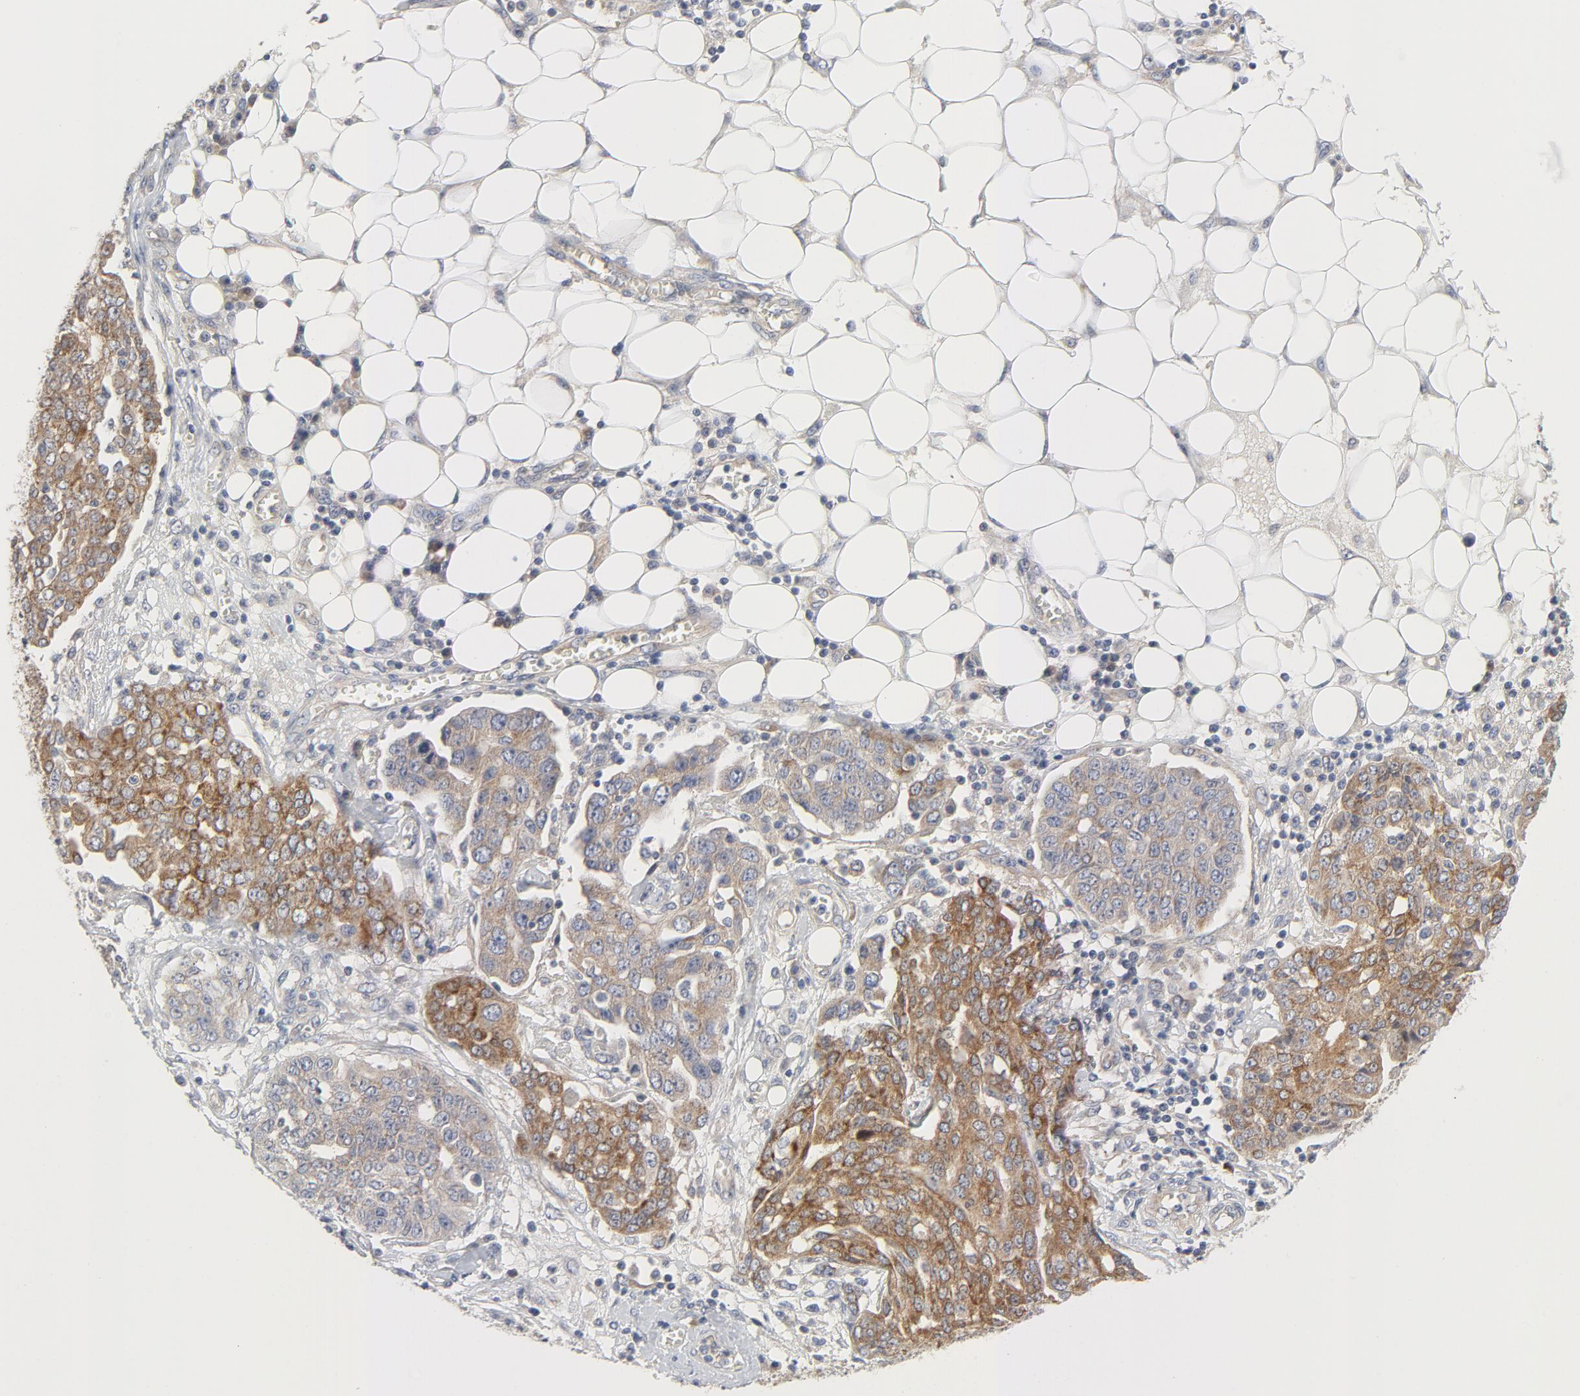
{"staining": {"intensity": "moderate", "quantity": ">75%", "location": "cytoplasmic/membranous"}, "tissue": "ovarian cancer", "cell_type": "Tumor cells", "image_type": "cancer", "snomed": [{"axis": "morphology", "description": "Cystadenocarcinoma, serous, NOS"}, {"axis": "topography", "description": "Soft tissue"}, {"axis": "topography", "description": "Ovary"}], "caption": "Immunohistochemistry (DAB) staining of ovarian cancer (serous cystadenocarcinoma) reveals moderate cytoplasmic/membranous protein positivity in about >75% of tumor cells.", "gene": "BAD", "patient": {"sex": "female", "age": 57}}